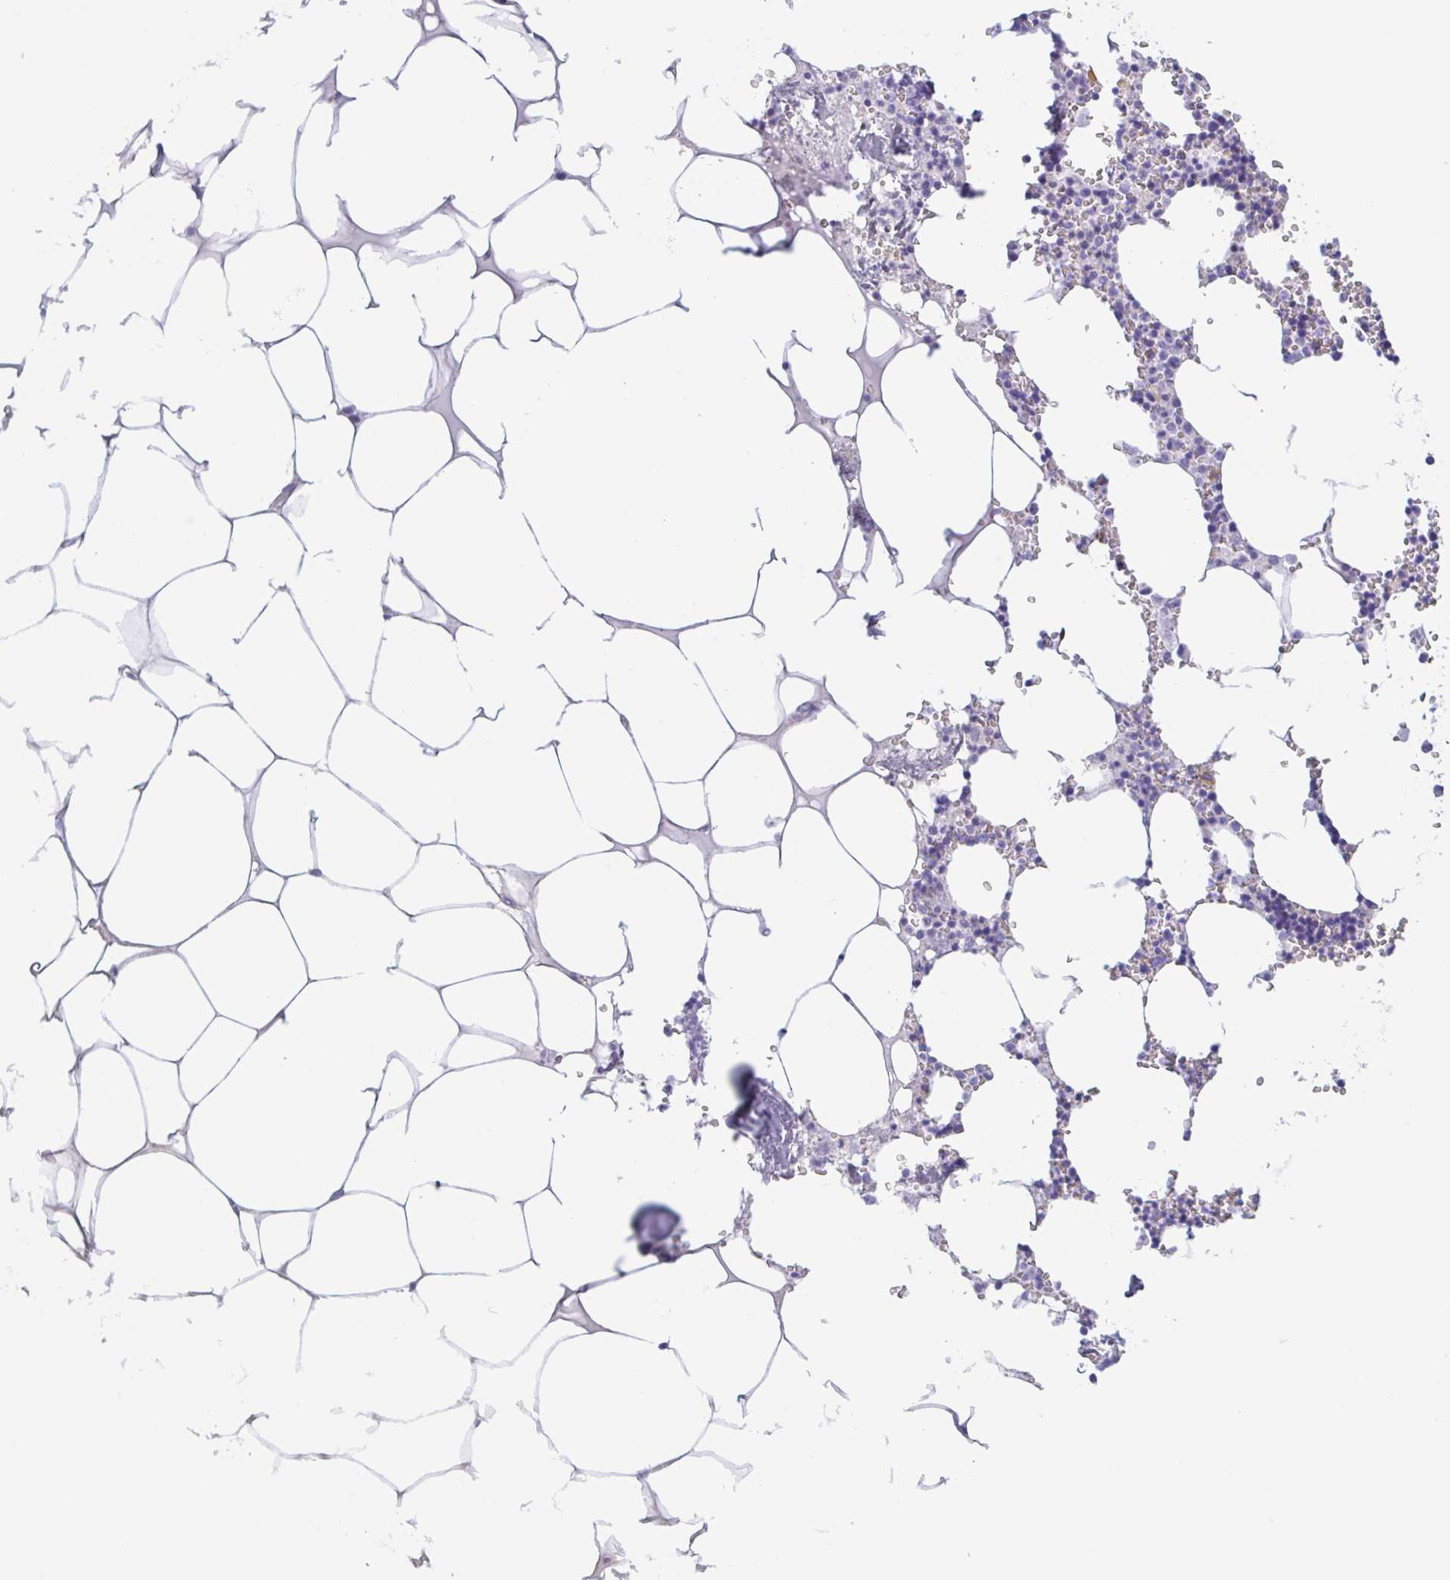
{"staining": {"intensity": "negative", "quantity": "none", "location": "none"}, "tissue": "bone marrow", "cell_type": "Hematopoietic cells", "image_type": "normal", "snomed": [{"axis": "morphology", "description": "Normal tissue, NOS"}, {"axis": "topography", "description": "Bone marrow"}], "caption": "The immunohistochemistry micrograph has no significant positivity in hematopoietic cells of bone marrow.", "gene": "TREH", "patient": {"sex": "male", "age": 54}}